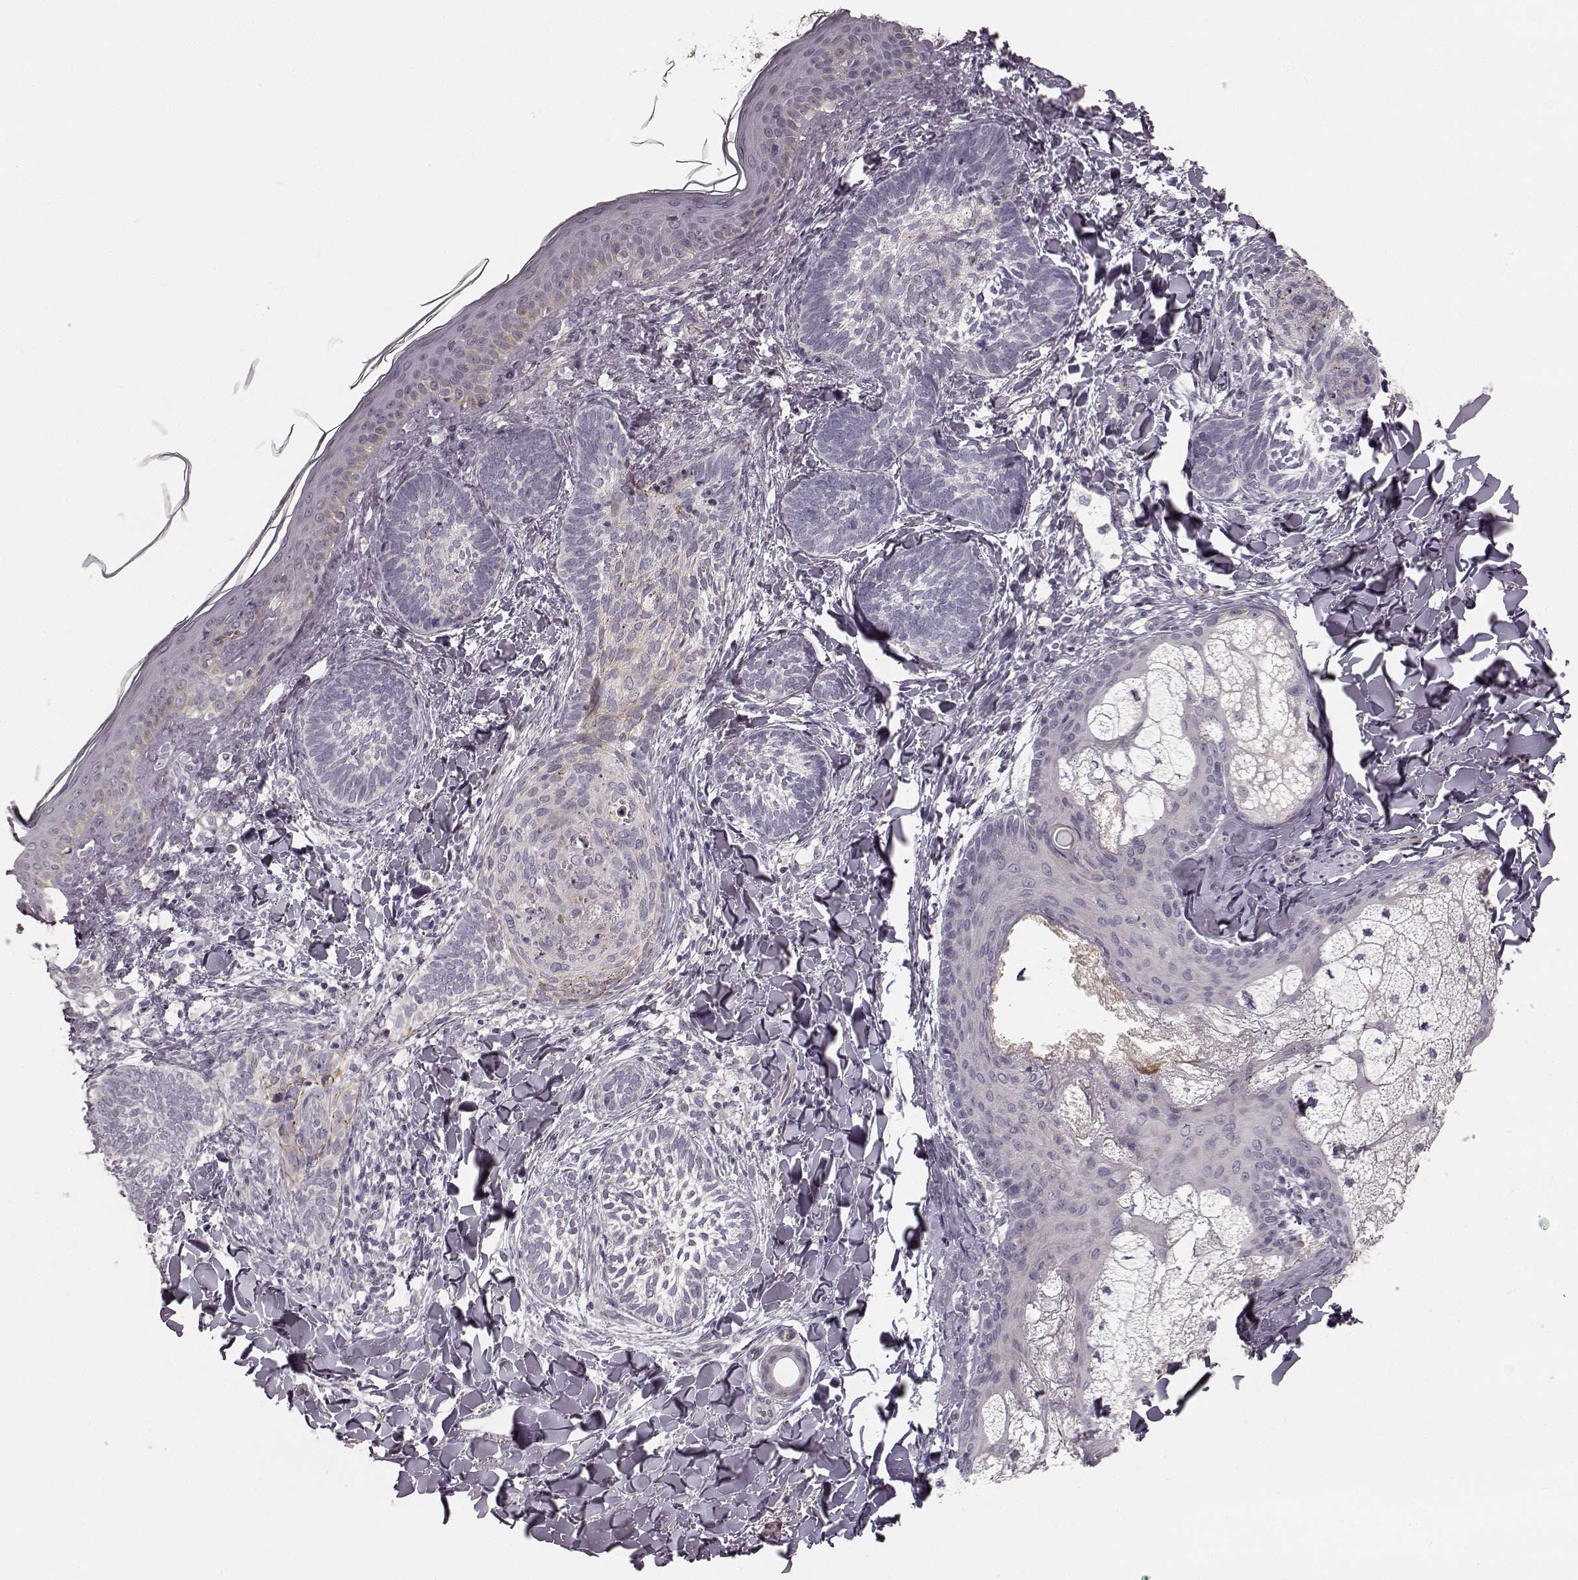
{"staining": {"intensity": "negative", "quantity": "none", "location": "none"}, "tissue": "skin cancer", "cell_type": "Tumor cells", "image_type": "cancer", "snomed": [{"axis": "morphology", "description": "Normal tissue, NOS"}, {"axis": "morphology", "description": "Basal cell carcinoma"}, {"axis": "topography", "description": "Skin"}], "caption": "Skin cancer (basal cell carcinoma) was stained to show a protein in brown. There is no significant staining in tumor cells.", "gene": "KCNJ9", "patient": {"sex": "male", "age": 46}}